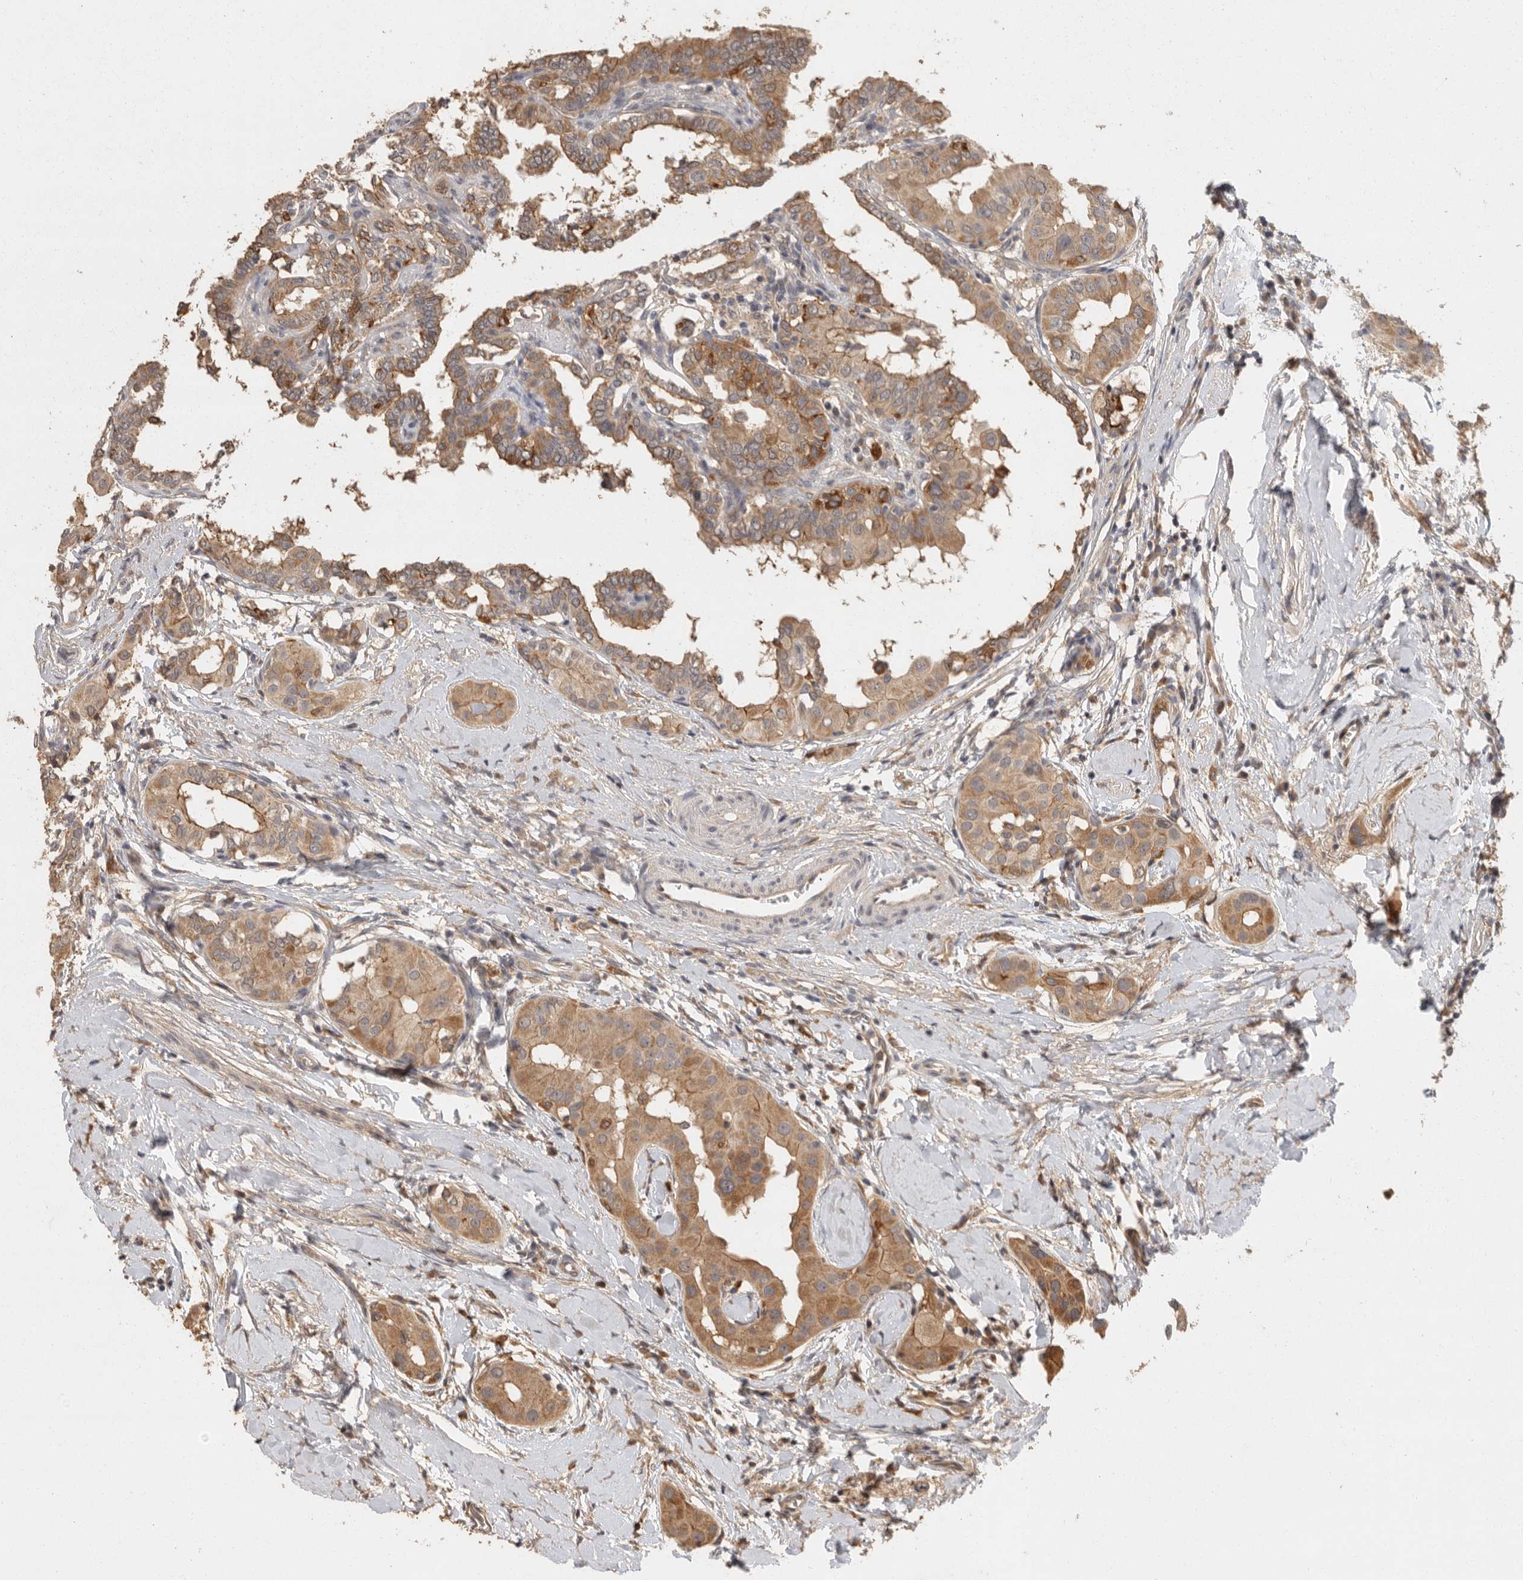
{"staining": {"intensity": "moderate", "quantity": ">75%", "location": "cytoplasmic/membranous"}, "tissue": "thyroid cancer", "cell_type": "Tumor cells", "image_type": "cancer", "snomed": [{"axis": "morphology", "description": "Papillary adenocarcinoma, NOS"}, {"axis": "topography", "description": "Thyroid gland"}], "caption": "Protein analysis of thyroid cancer tissue reveals moderate cytoplasmic/membranous staining in approximately >75% of tumor cells.", "gene": "BAIAP2", "patient": {"sex": "male", "age": 33}}